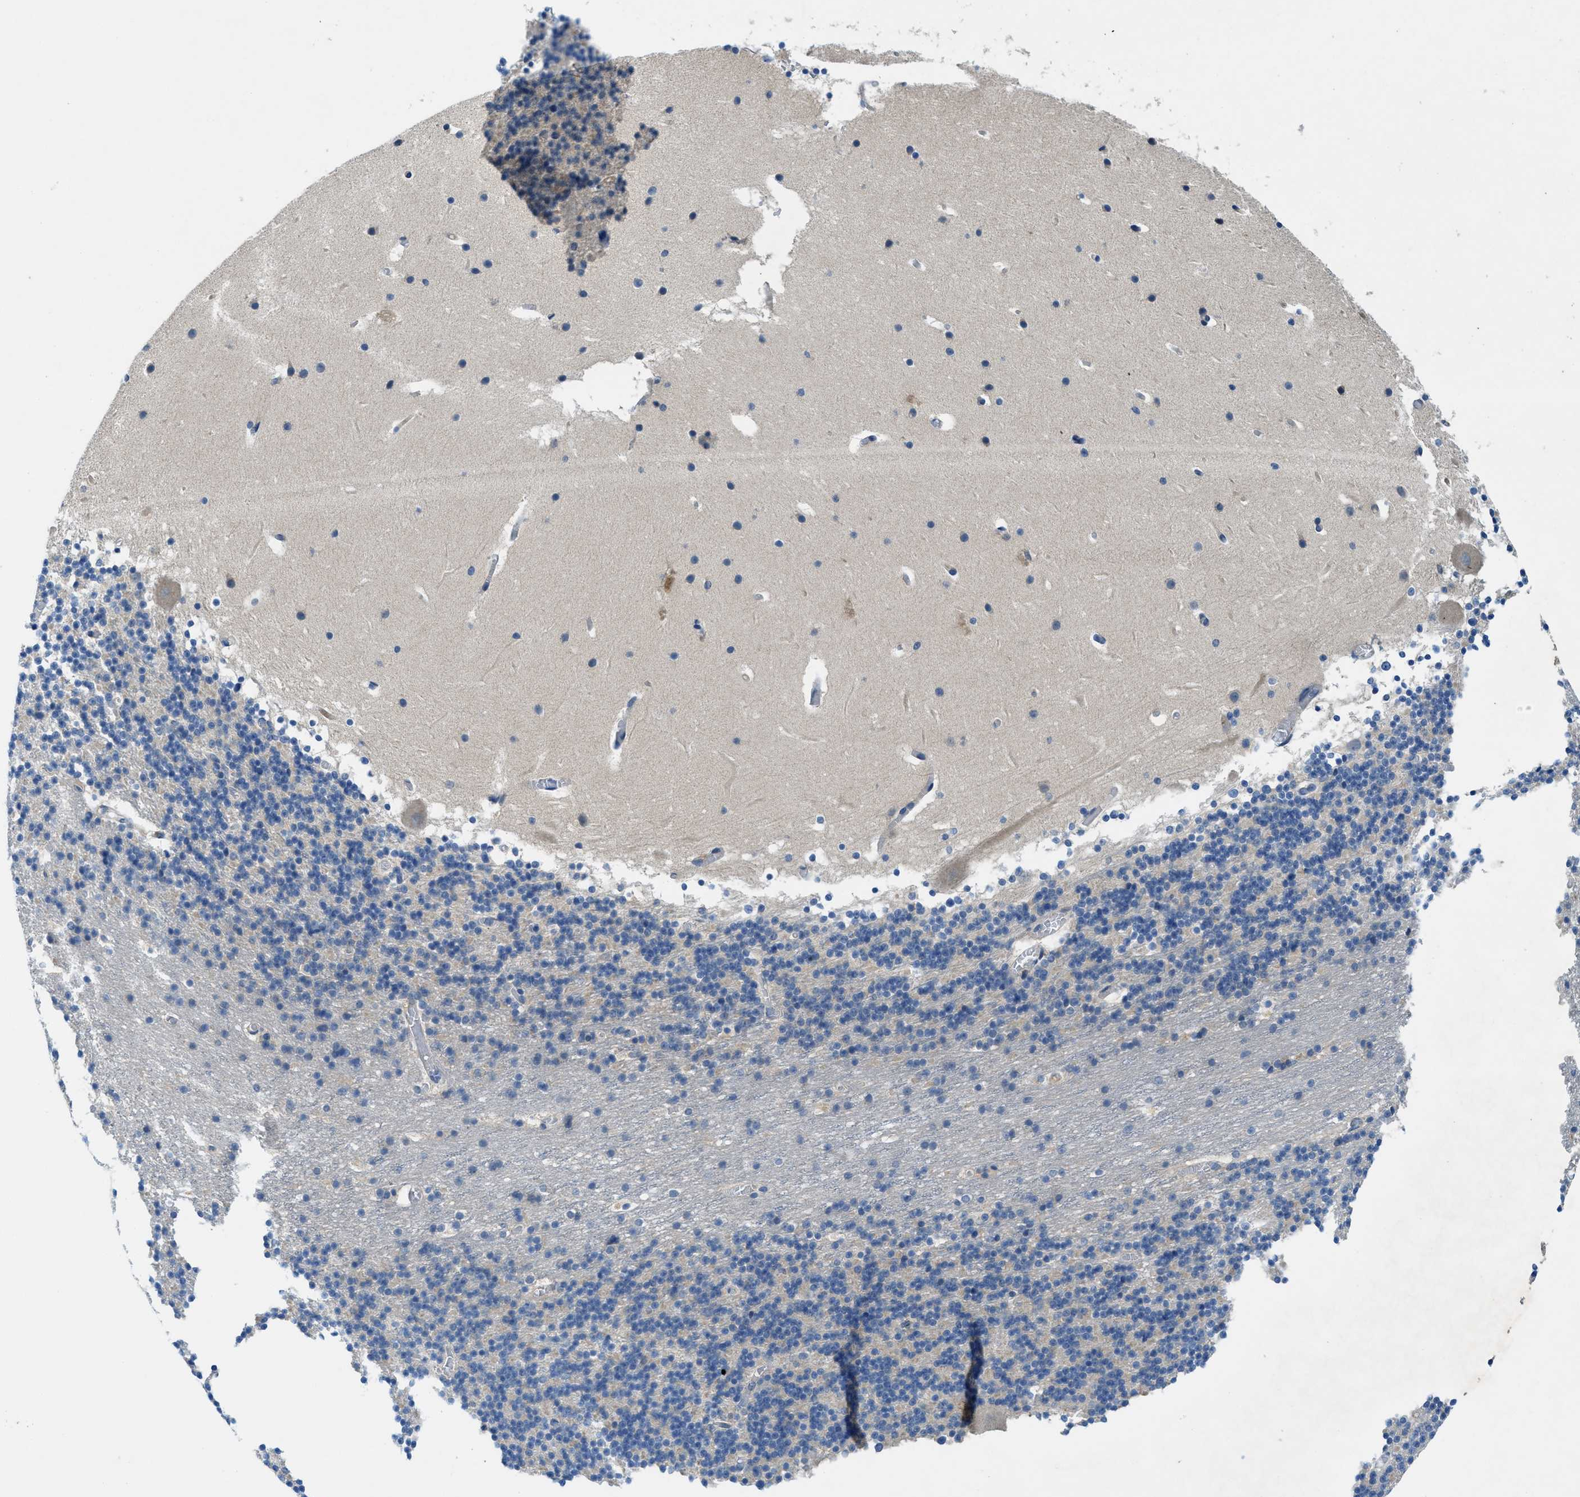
{"staining": {"intensity": "negative", "quantity": "none", "location": "none"}, "tissue": "cerebellum", "cell_type": "Cells in granular layer", "image_type": "normal", "snomed": [{"axis": "morphology", "description": "Normal tissue, NOS"}, {"axis": "topography", "description": "Cerebellum"}], "caption": "Immunohistochemical staining of benign cerebellum displays no significant positivity in cells in granular layer.", "gene": "RIPK2", "patient": {"sex": "male", "age": 45}}